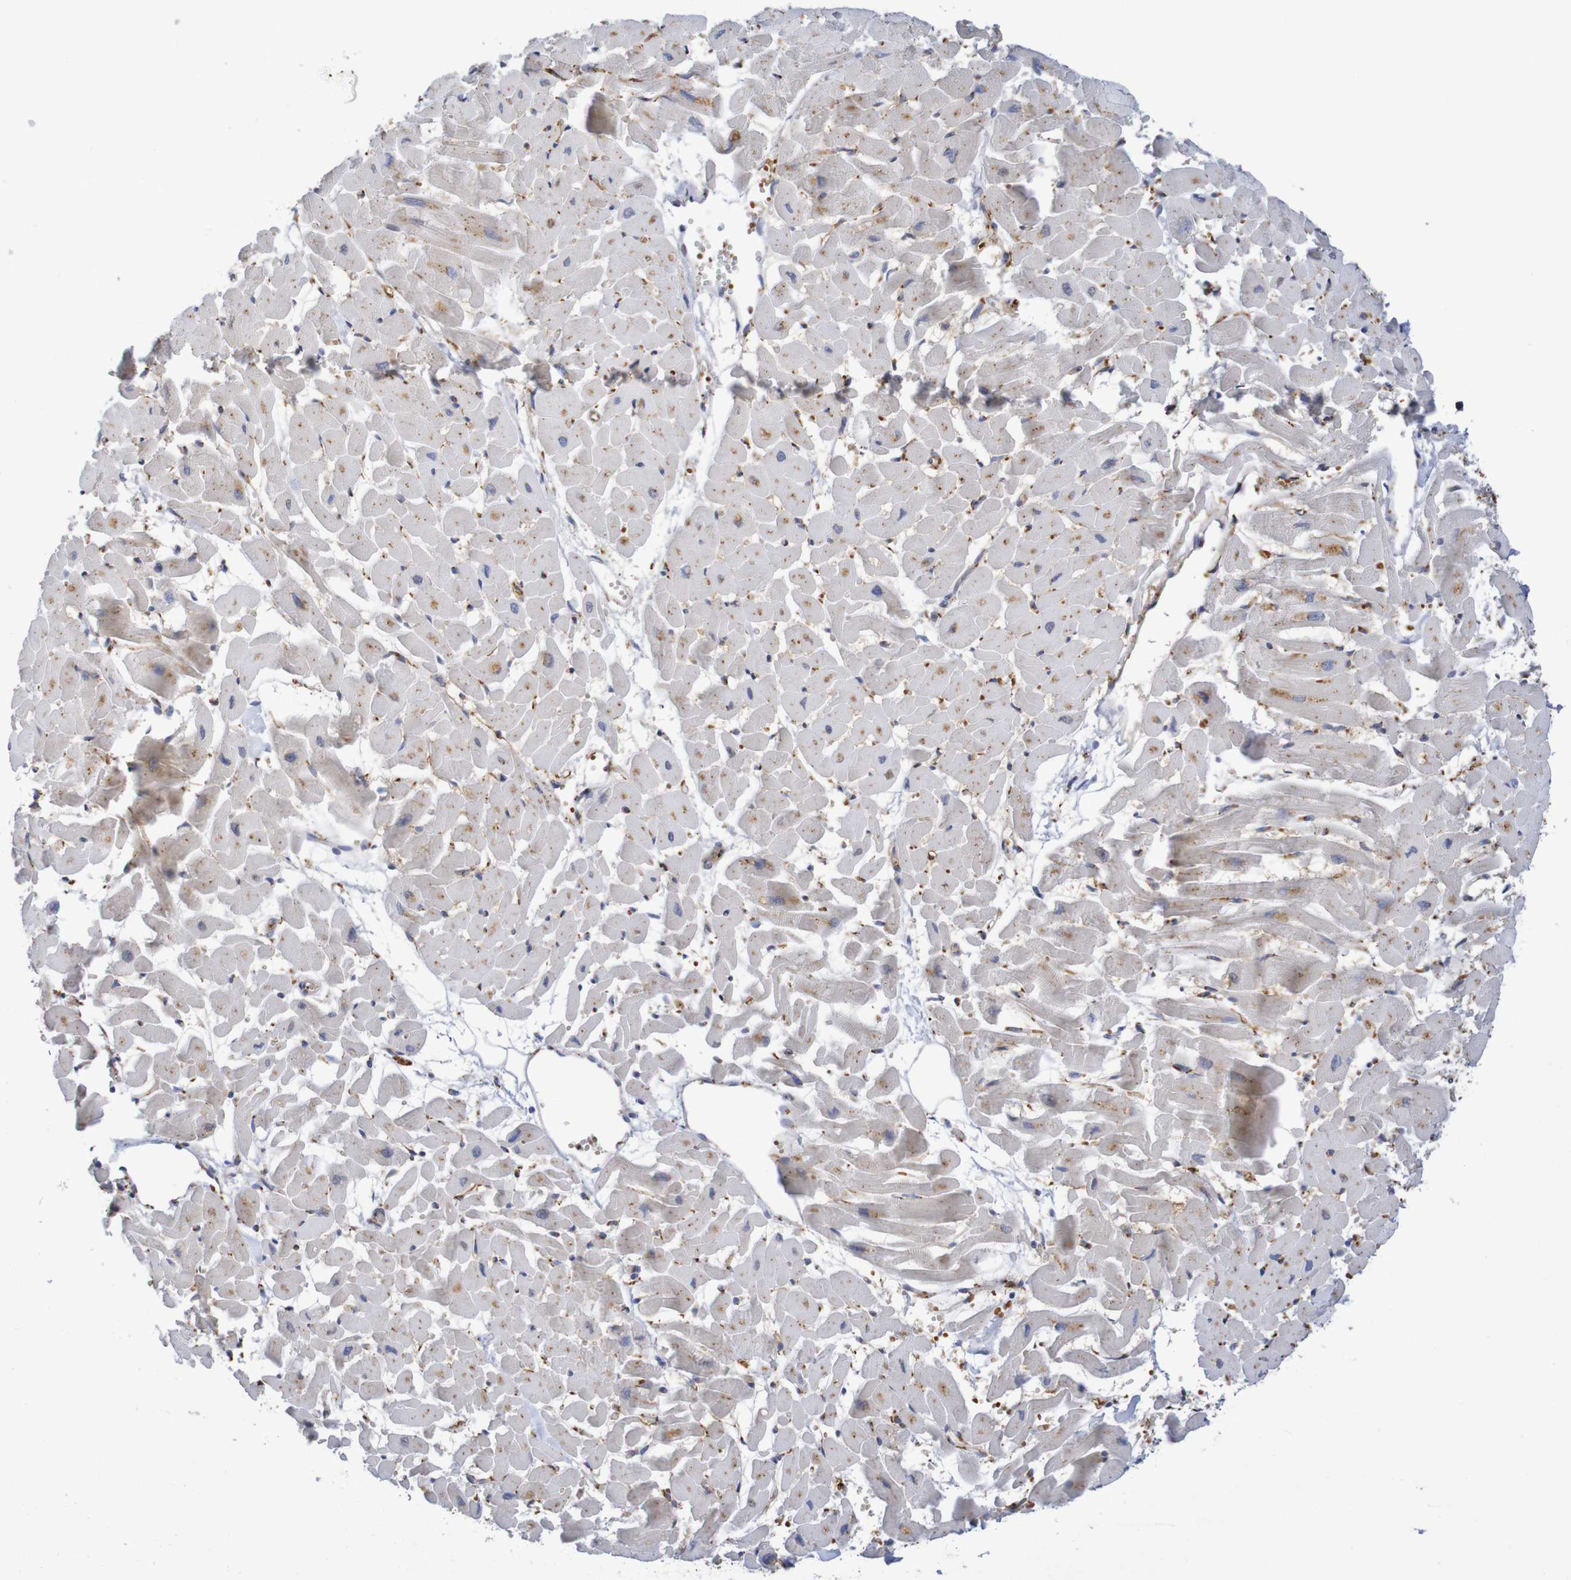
{"staining": {"intensity": "weak", "quantity": "25%-75%", "location": "cytoplasmic/membranous"}, "tissue": "heart muscle", "cell_type": "Cardiomyocytes", "image_type": "normal", "snomed": [{"axis": "morphology", "description": "Normal tissue, NOS"}, {"axis": "topography", "description": "Heart"}], "caption": "Weak cytoplasmic/membranous expression is present in approximately 25%-75% of cardiomyocytes in normal heart muscle.", "gene": "DCP2", "patient": {"sex": "female", "age": 19}}